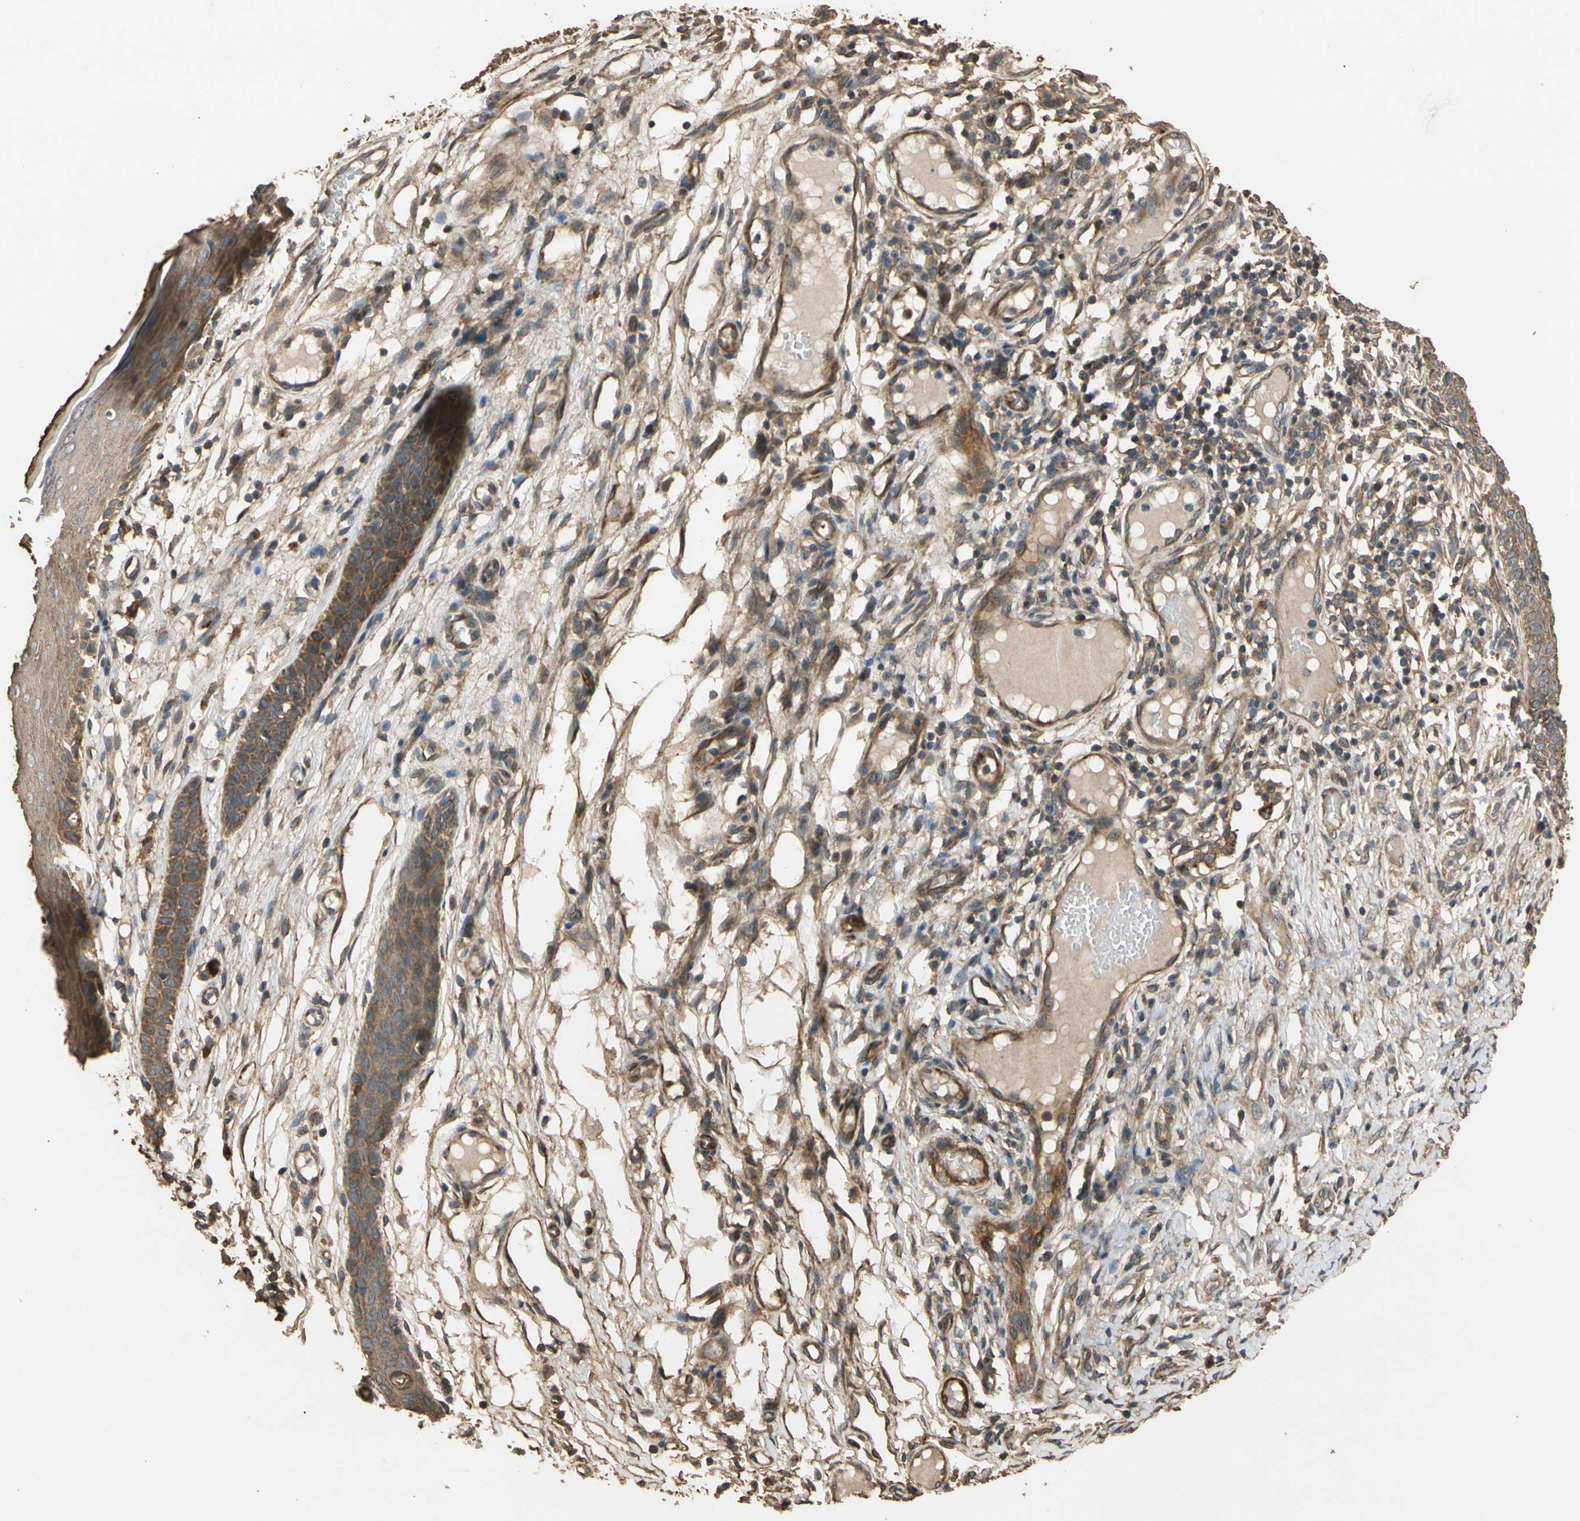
{"staining": {"intensity": "moderate", "quantity": ">75%", "location": "cytoplasmic/membranous"}, "tissue": "skin cancer", "cell_type": "Tumor cells", "image_type": "cancer", "snomed": [{"axis": "morphology", "description": "Normal tissue, NOS"}, {"axis": "morphology", "description": "Basal cell carcinoma"}, {"axis": "topography", "description": "Skin"}], "caption": "DAB (3,3'-diaminobenzidine) immunohistochemical staining of basal cell carcinoma (skin) exhibits moderate cytoplasmic/membranous protein staining in approximately >75% of tumor cells.", "gene": "MGRN1", "patient": {"sex": "male", "age": 87}}